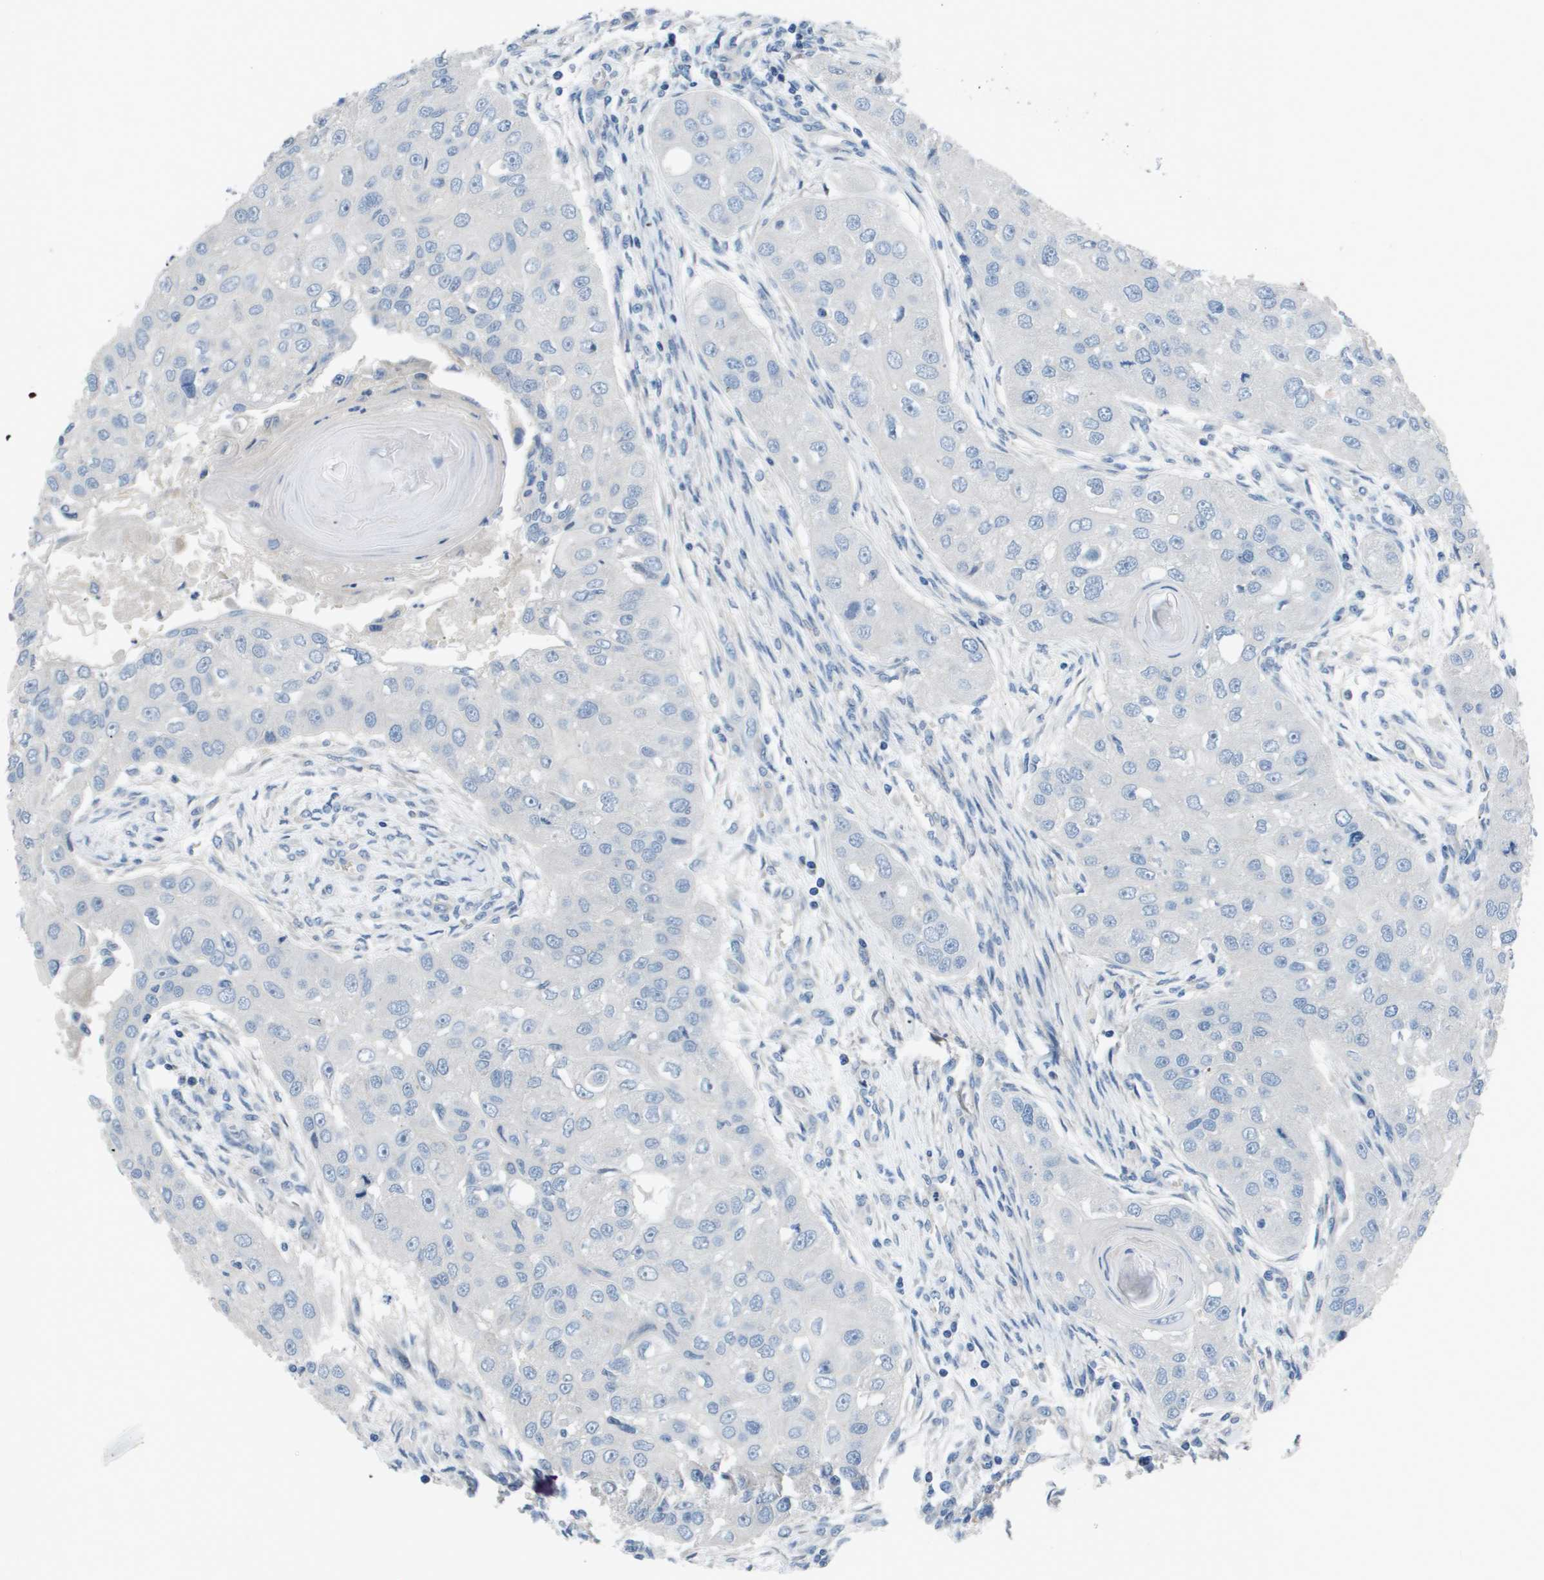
{"staining": {"intensity": "negative", "quantity": "none", "location": "none"}, "tissue": "head and neck cancer", "cell_type": "Tumor cells", "image_type": "cancer", "snomed": [{"axis": "morphology", "description": "Normal tissue, NOS"}, {"axis": "morphology", "description": "Squamous cell carcinoma, NOS"}, {"axis": "topography", "description": "Skeletal muscle"}, {"axis": "topography", "description": "Head-Neck"}], "caption": "High magnification brightfield microscopy of squamous cell carcinoma (head and neck) stained with DAB (3,3'-diaminobenzidine) (brown) and counterstained with hematoxylin (blue): tumor cells show no significant positivity.", "gene": "NCS1", "patient": {"sex": "male", "age": 51}}